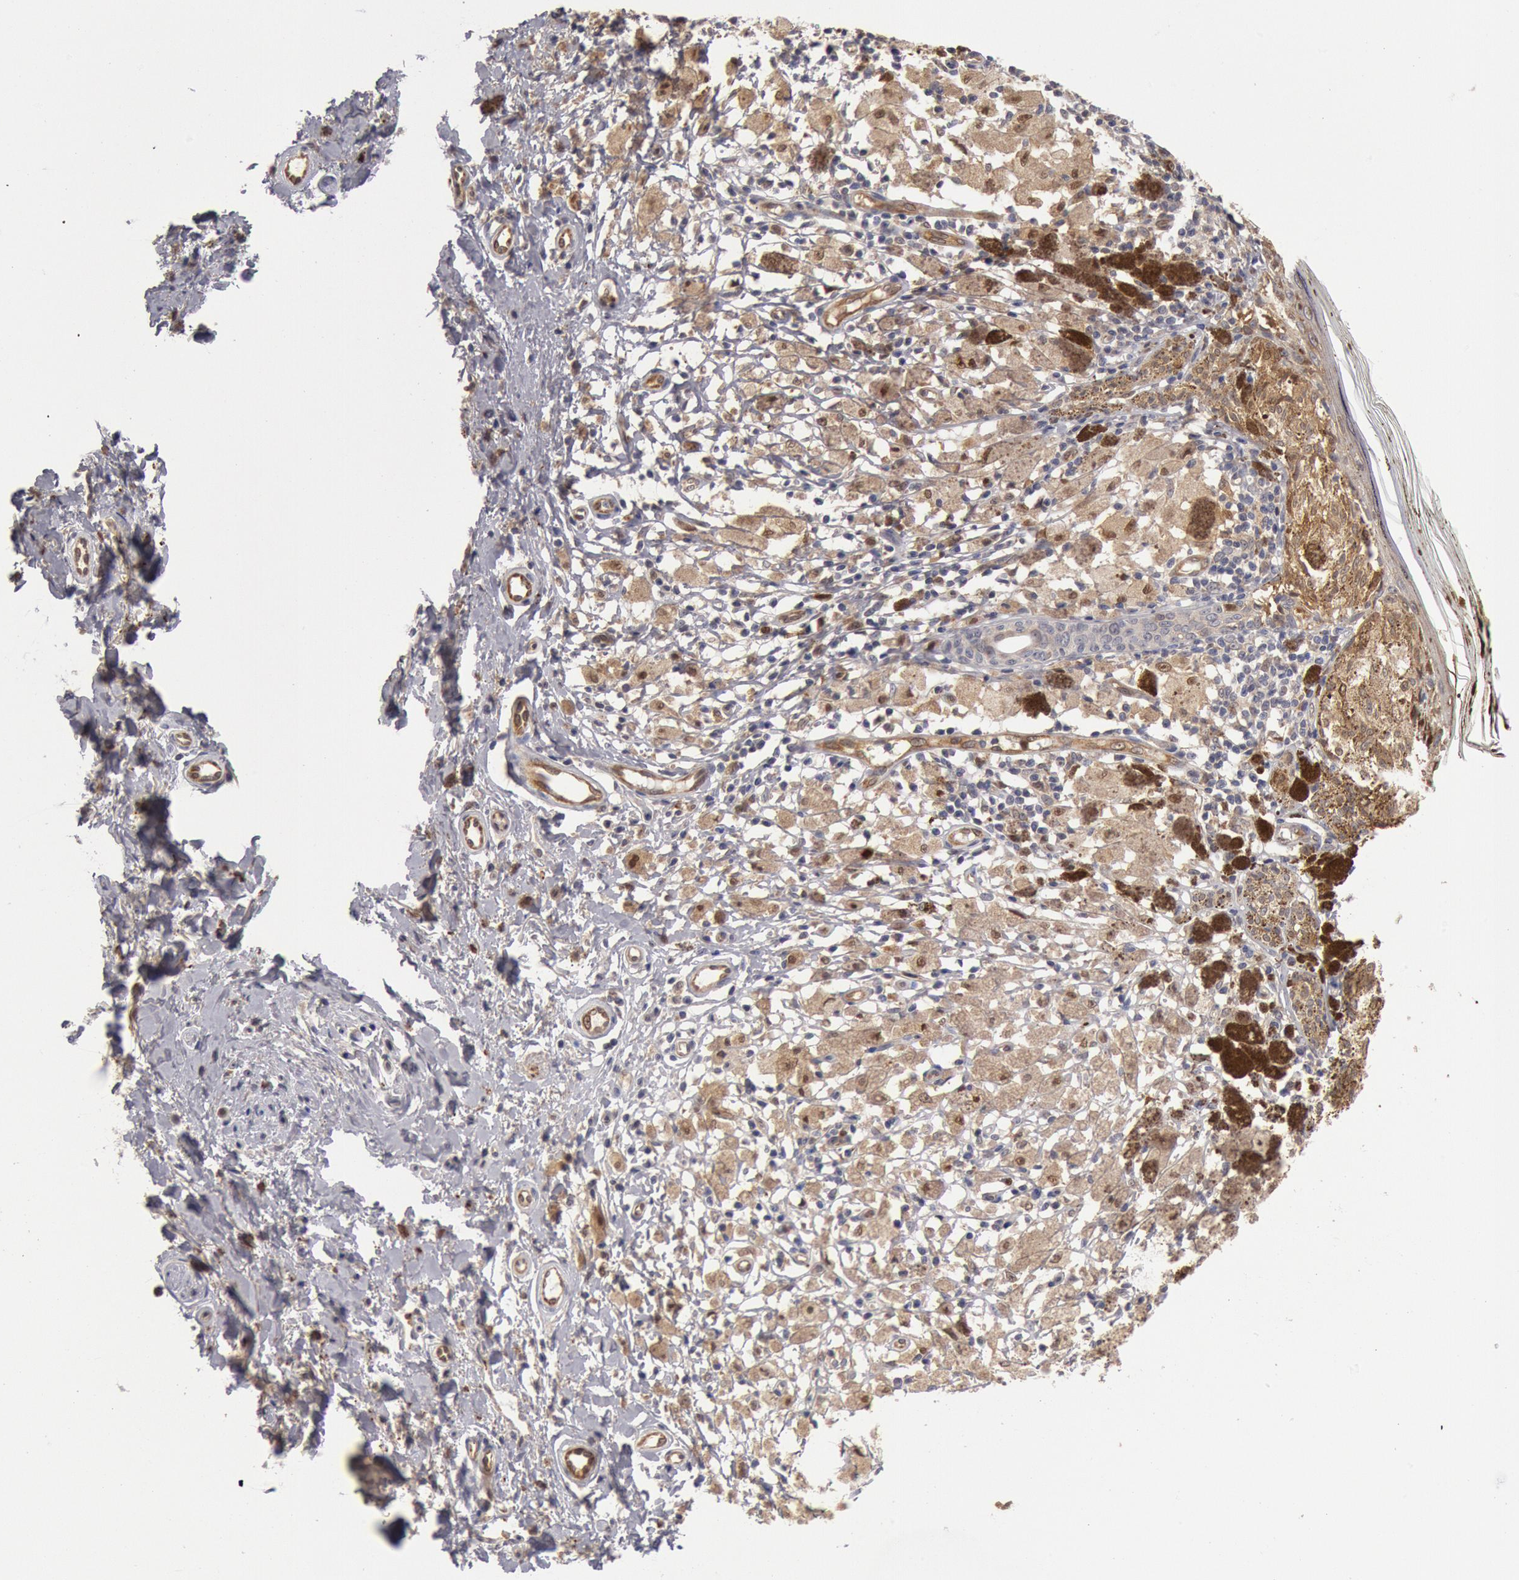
{"staining": {"intensity": "weak", "quantity": ">75%", "location": "cytoplasmic/membranous"}, "tissue": "melanoma", "cell_type": "Tumor cells", "image_type": "cancer", "snomed": [{"axis": "morphology", "description": "Malignant melanoma, NOS"}, {"axis": "topography", "description": "Skin"}], "caption": "Tumor cells display low levels of weak cytoplasmic/membranous positivity in about >75% of cells in human malignant melanoma. (Stains: DAB in brown, nuclei in blue, Microscopy: brightfield microscopy at high magnification).", "gene": "DNAJA1", "patient": {"sex": "male", "age": 88}}